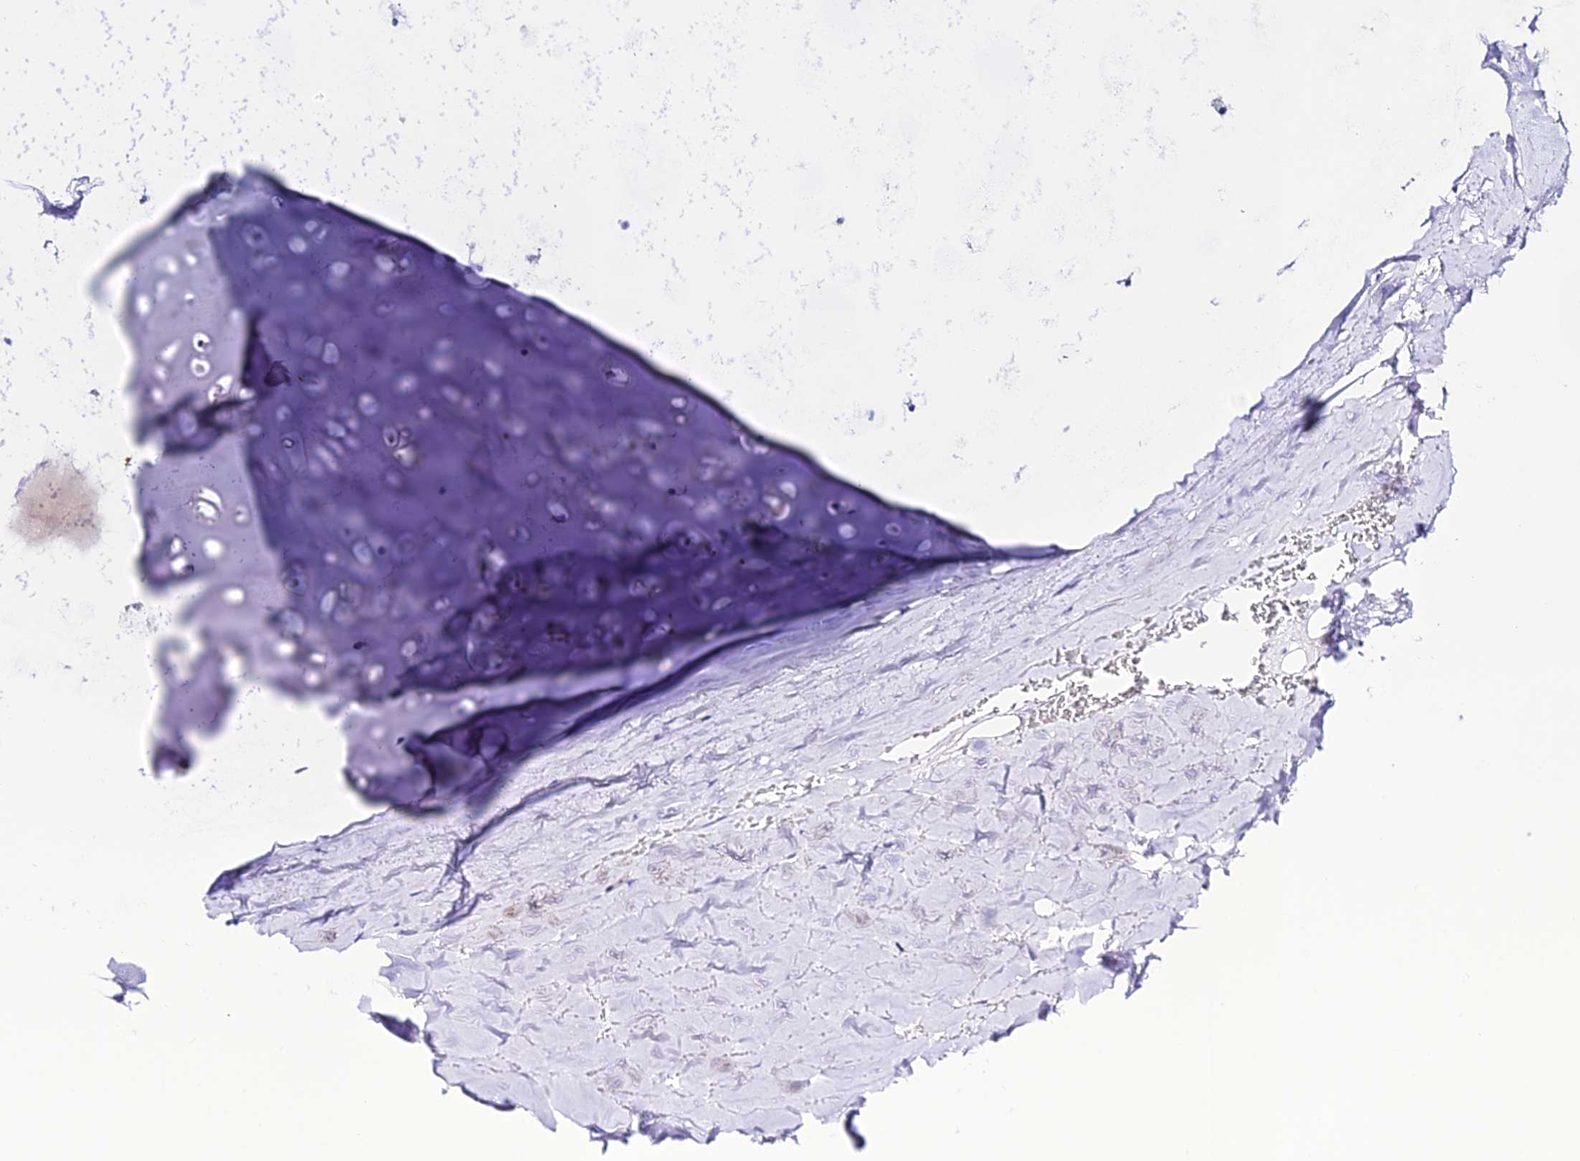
{"staining": {"intensity": "negative", "quantity": "none", "location": "none"}, "tissue": "adipose tissue", "cell_type": "Adipocytes", "image_type": "normal", "snomed": [{"axis": "morphology", "description": "Normal tissue, NOS"}, {"axis": "topography", "description": "Cartilage tissue"}], "caption": "Immunohistochemistry (IHC) image of normal adipose tissue: human adipose tissue stained with DAB (3,3'-diaminobenzidine) exhibits no significant protein staining in adipocytes. (Brightfield microscopy of DAB immunohistochemistry at high magnification).", "gene": "DEFB106A", "patient": {"sex": "male", "age": 66}}